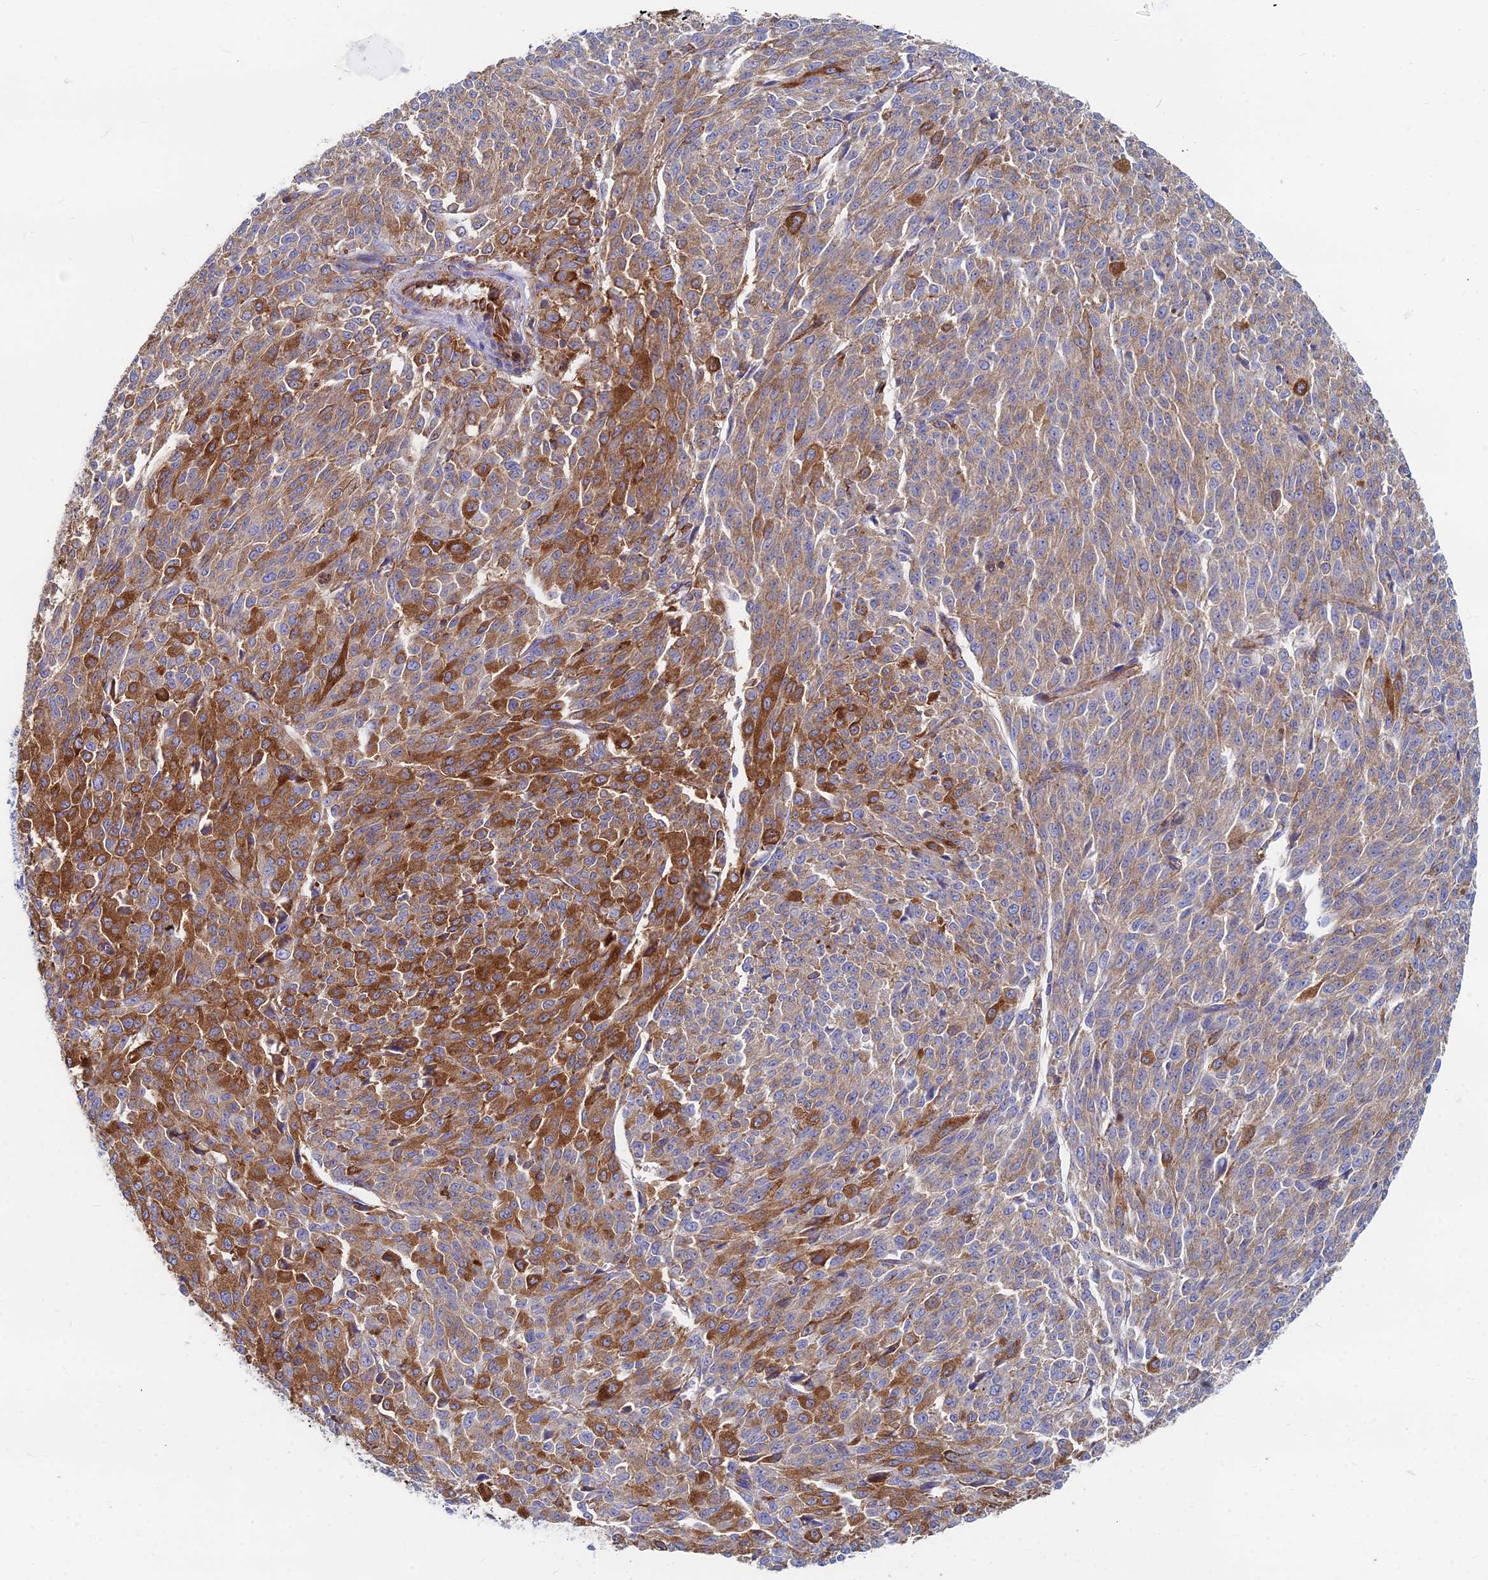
{"staining": {"intensity": "moderate", "quantity": "25%-75%", "location": "cytoplasmic/membranous"}, "tissue": "melanoma", "cell_type": "Tumor cells", "image_type": "cancer", "snomed": [{"axis": "morphology", "description": "Malignant melanoma, NOS"}, {"axis": "topography", "description": "Skin"}], "caption": "A medium amount of moderate cytoplasmic/membranous positivity is present in about 25%-75% of tumor cells in melanoma tissue.", "gene": "GPR42", "patient": {"sex": "female", "age": 52}}